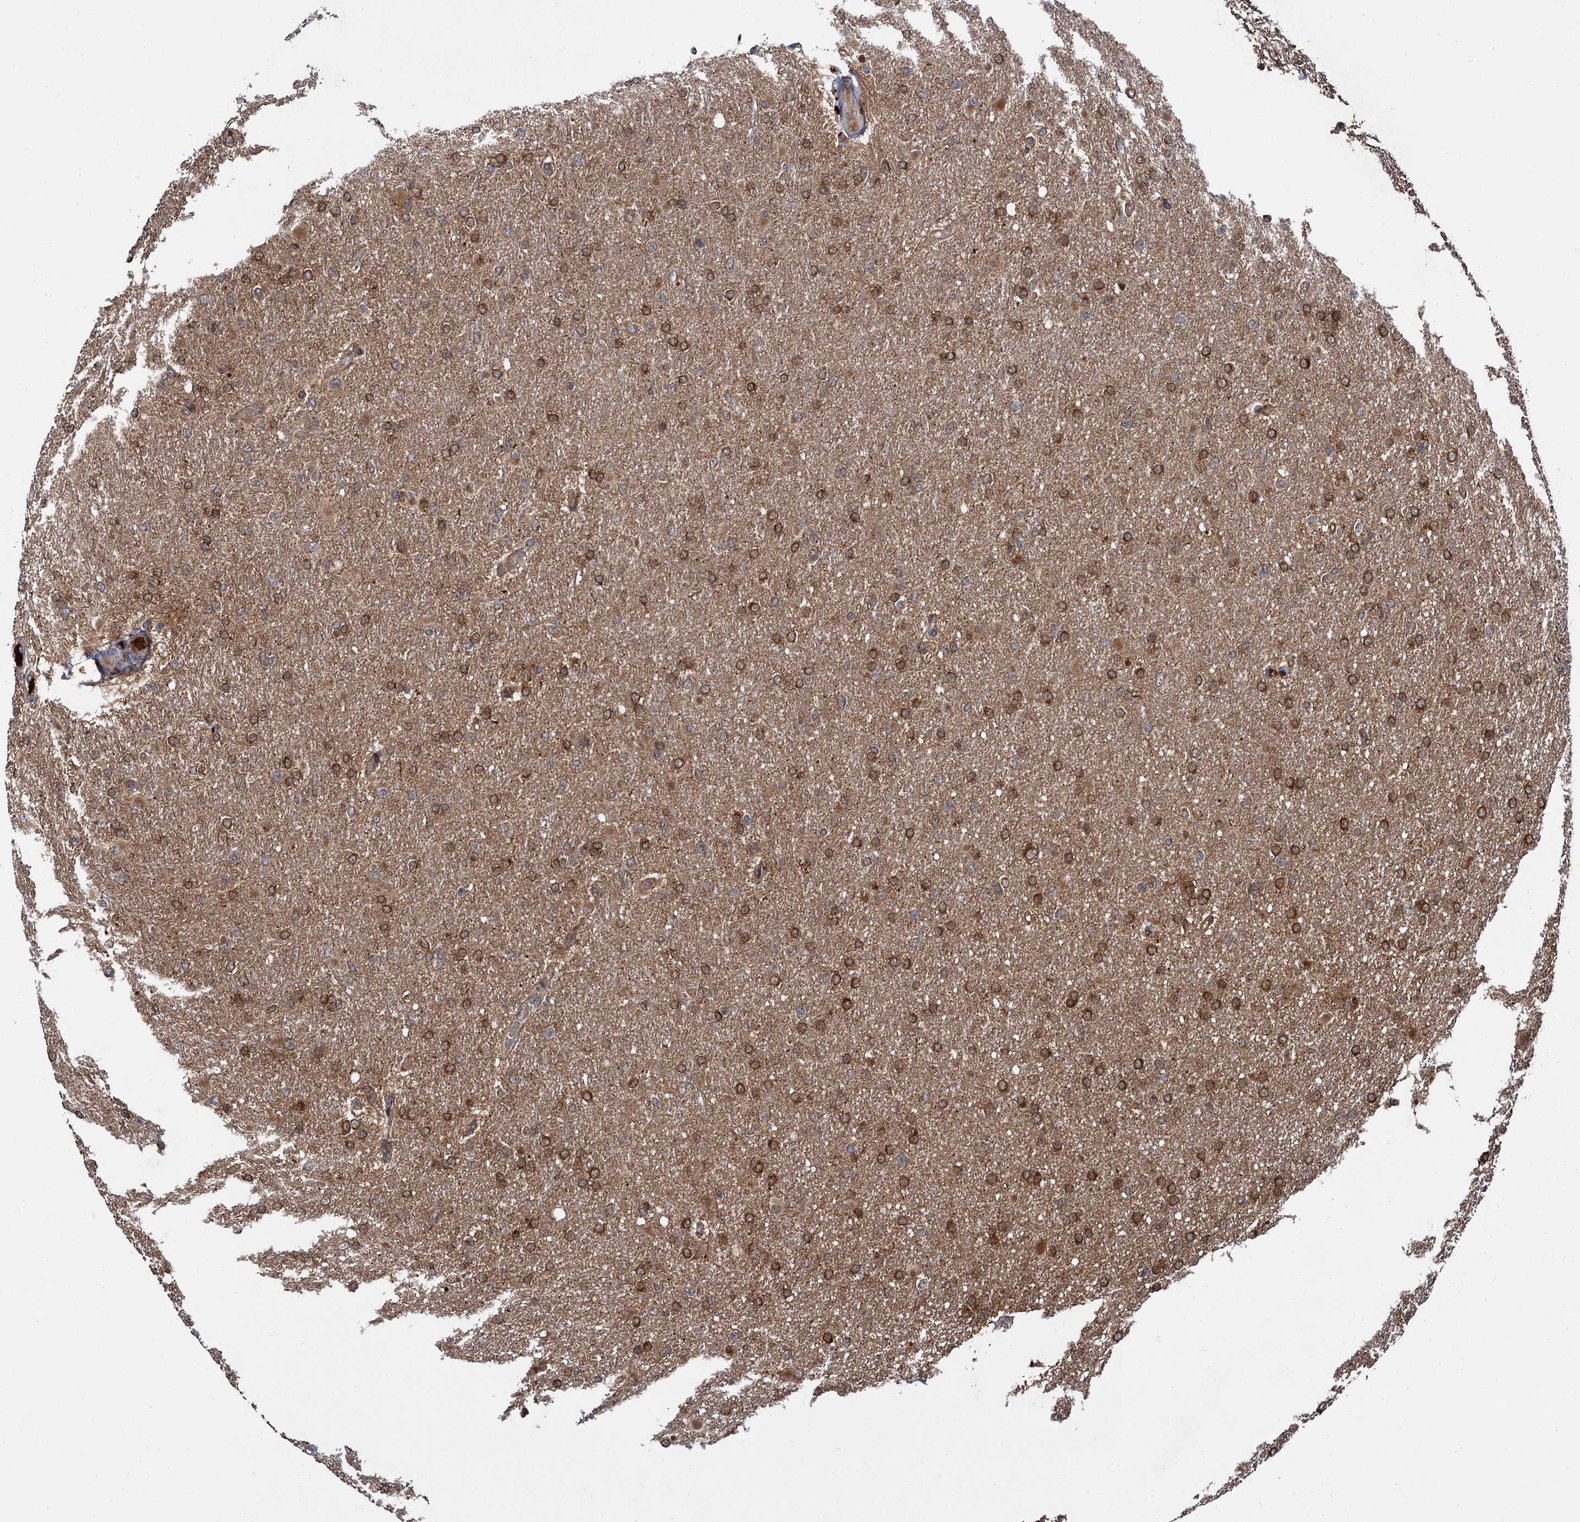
{"staining": {"intensity": "weak", "quantity": "25%-75%", "location": "cytoplasmic/membranous"}, "tissue": "glioma", "cell_type": "Tumor cells", "image_type": "cancer", "snomed": [{"axis": "morphology", "description": "Glioma, malignant, High grade"}, {"axis": "topography", "description": "Cerebral cortex"}], "caption": "A brown stain labels weak cytoplasmic/membranous positivity of a protein in high-grade glioma (malignant) tumor cells.", "gene": "SELENOP", "patient": {"sex": "female", "age": 36}}